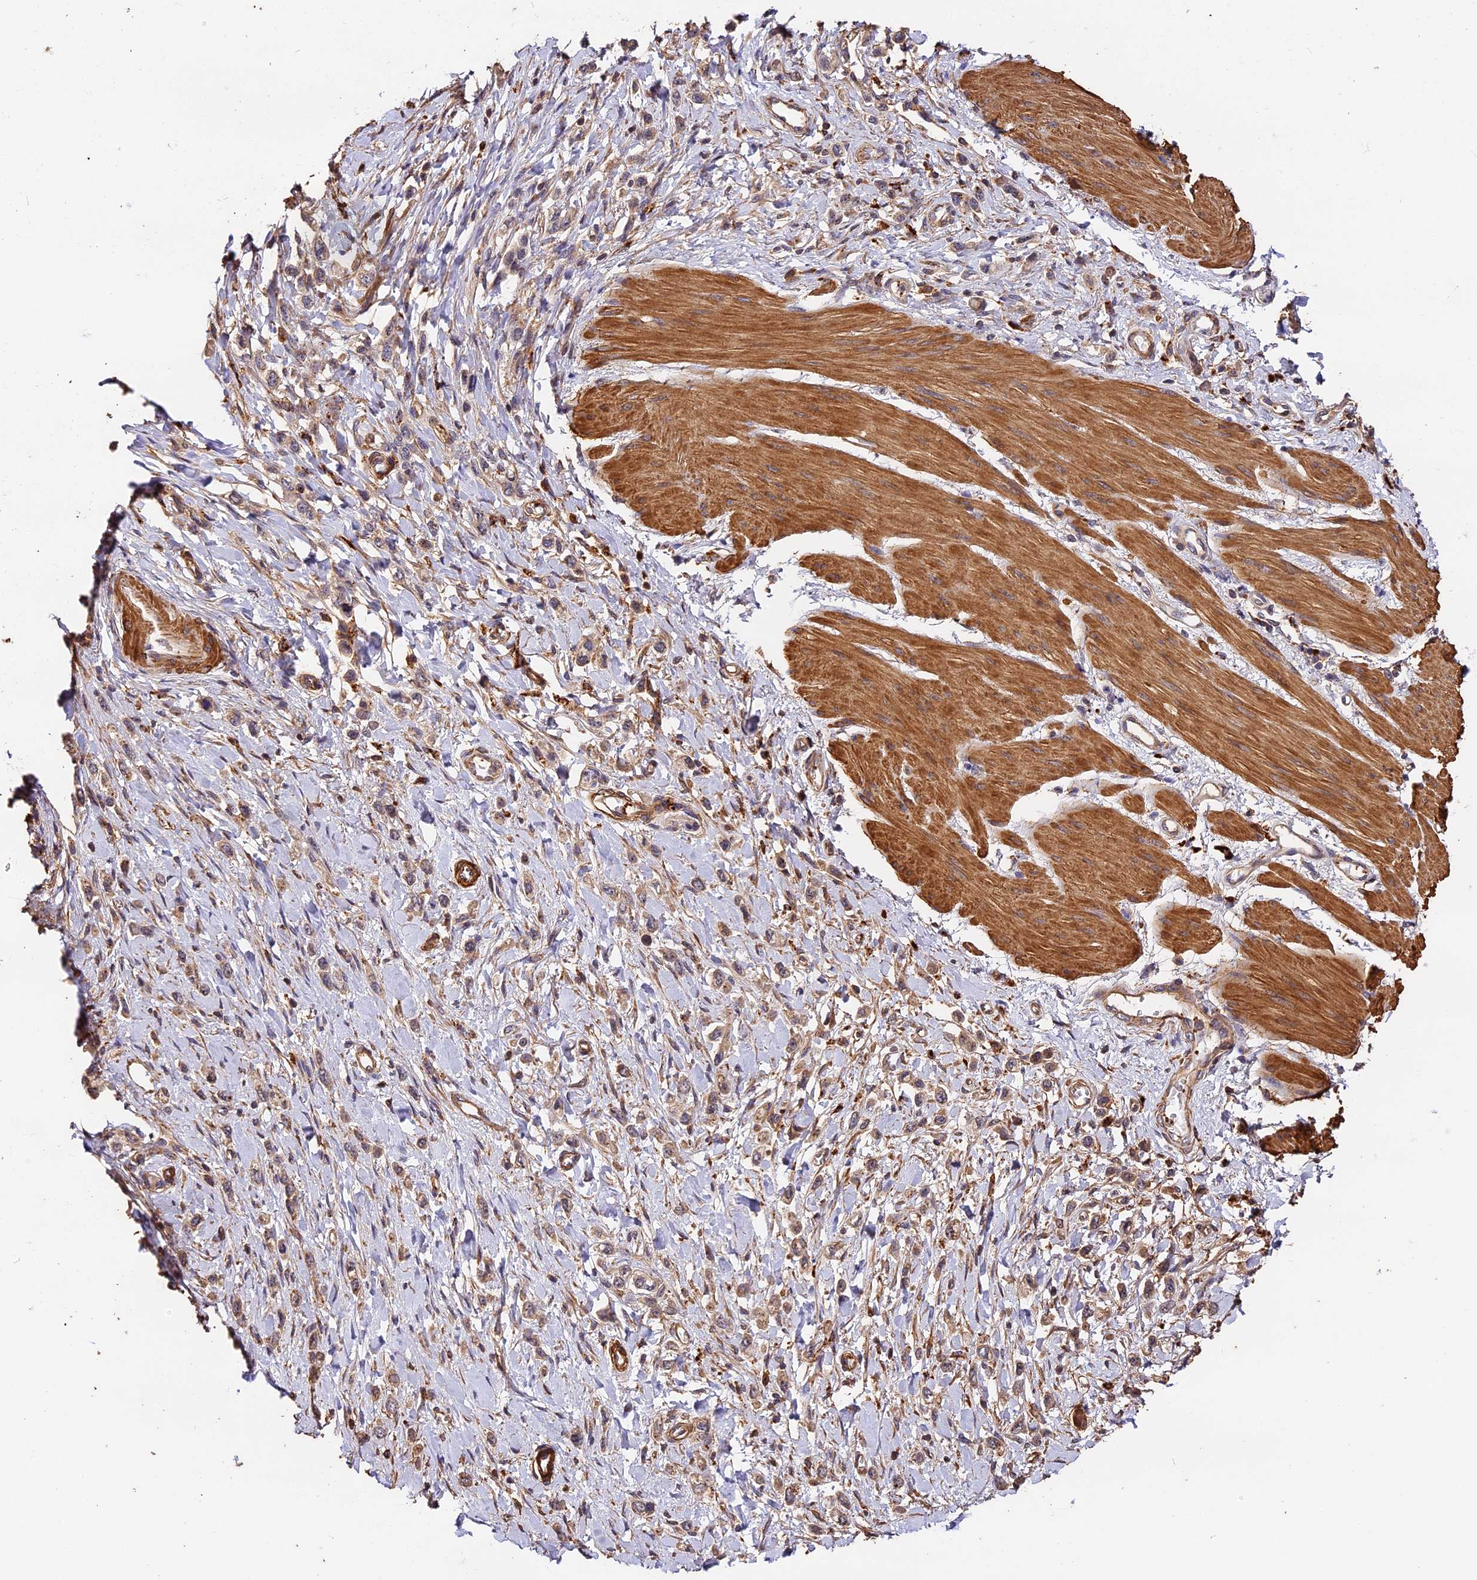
{"staining": {"intensity": "weak", "quantity": ">75%", "location": "cytoplasmic/membranous"}, "tissue": "stomach cancer", "cell_type": "Tumor cells", "image_type": "cancer", "snomed": [{"axis": "morphology", "description": "Adenocarcinoma, NOS"}, {"axis": "topography", "description": "Stomach"}], "caption": "An image of human adenocarcinoma (stomach) stained for a protein demonstrates weak cytoplasmic/membranous brown staining in tumor cells.", "gene": "MMP15", "patient": {"sex": "female", "age": 65}}